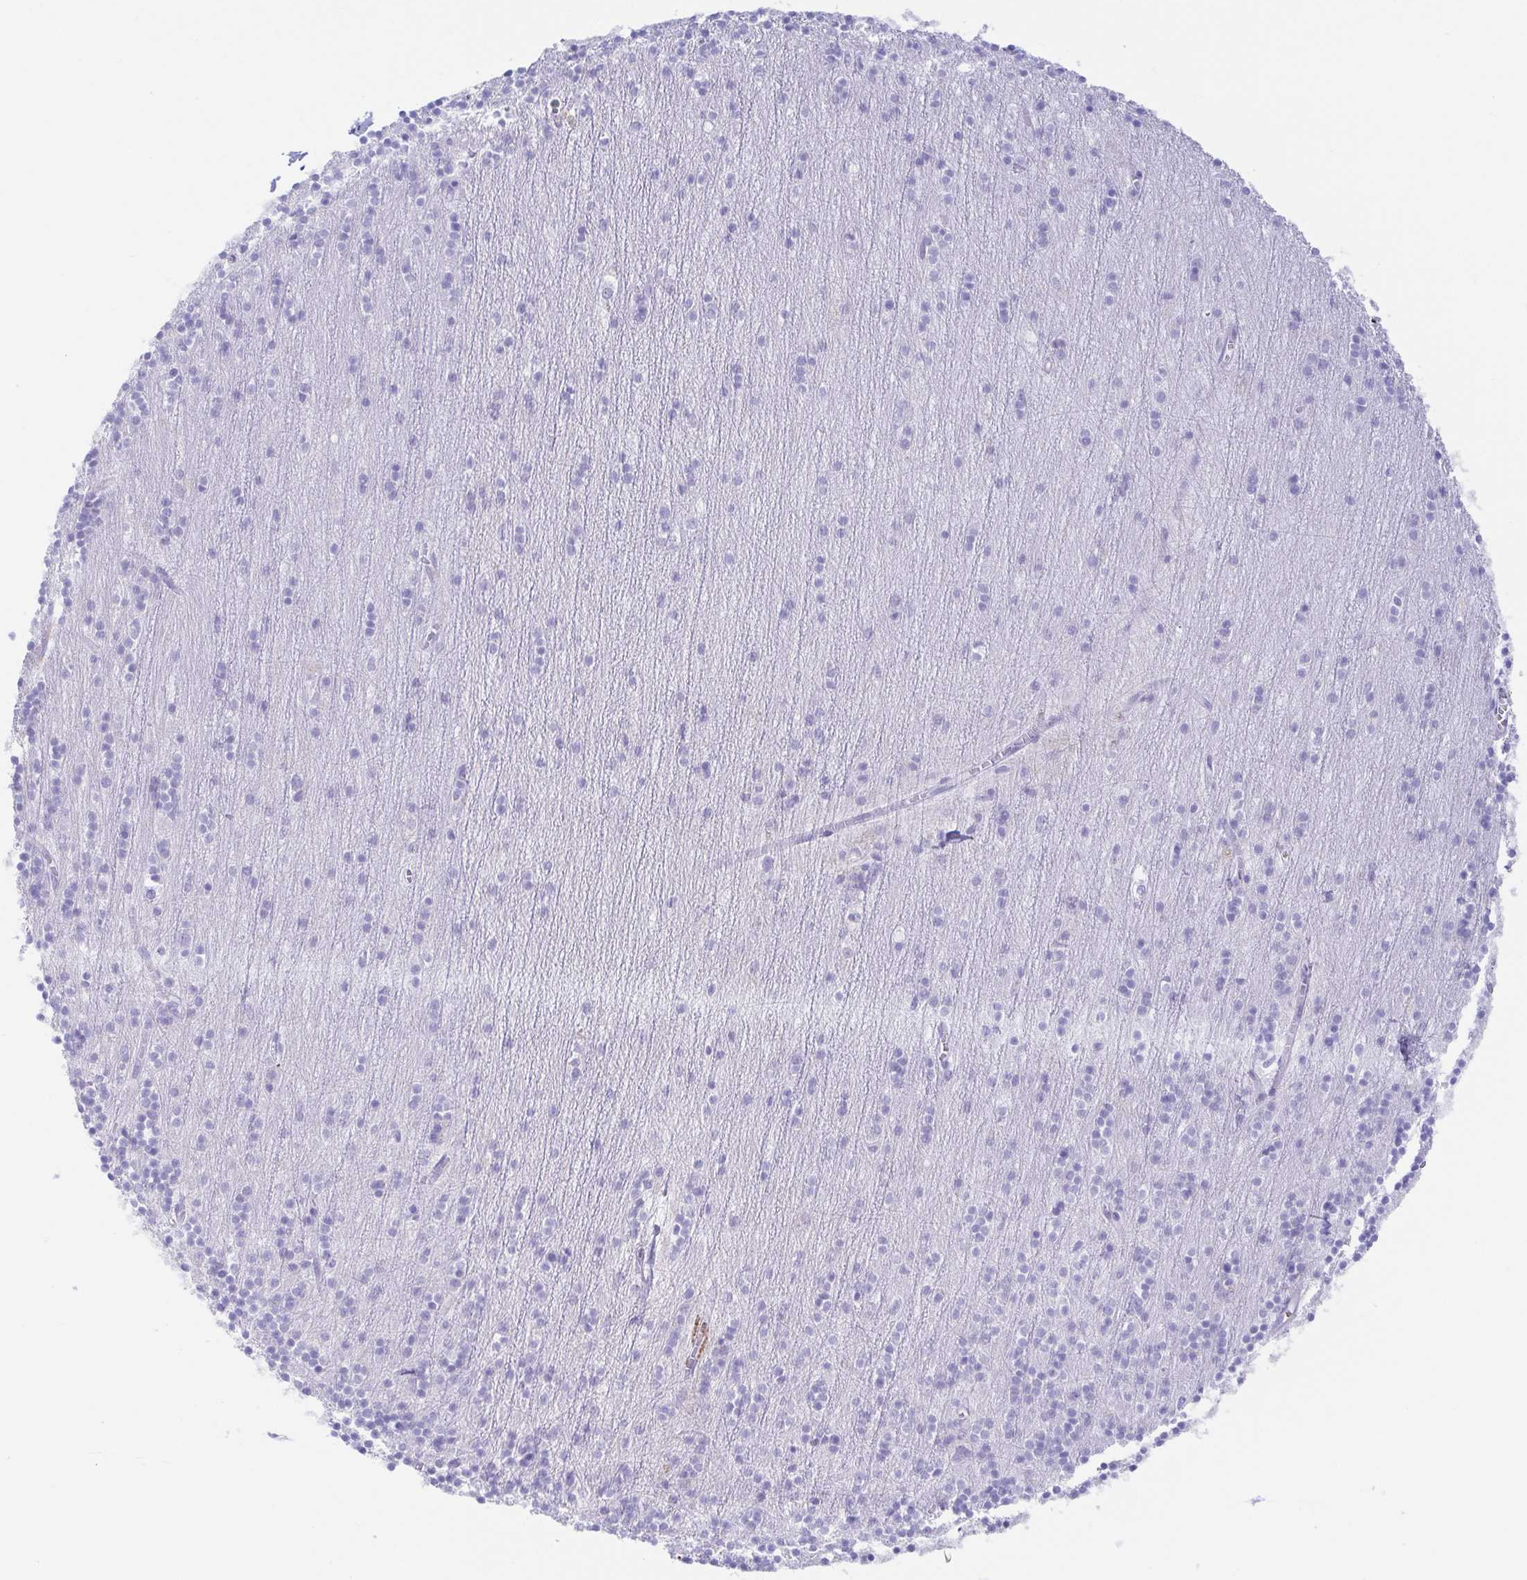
{"staining": {"intensity": "negative", "quantity": "none", "location": "none"}, "tissue": "cerebellum", "cell_type": "Cells in granular layer", "image_type": "normal", "snomed": [{"axis": "morphology", "description": "Normal tissue, NOS"}, {"axis": "topography", "description": "Cerebellum"}], "caption": "High magnification brightfield microscopy of unremarkable cerebellum stained with DAB (3,3'-diaminobenzidine) (brown) and counterstained with hematoxylin (blue): cells in granular layer show no significant positivity. (DAB (3,3'-diaminobenzidine) immunohistochemistry (IHC), high magnification).", "gene": "GKN1", "patient": {"sex": "male", "age": 54}}